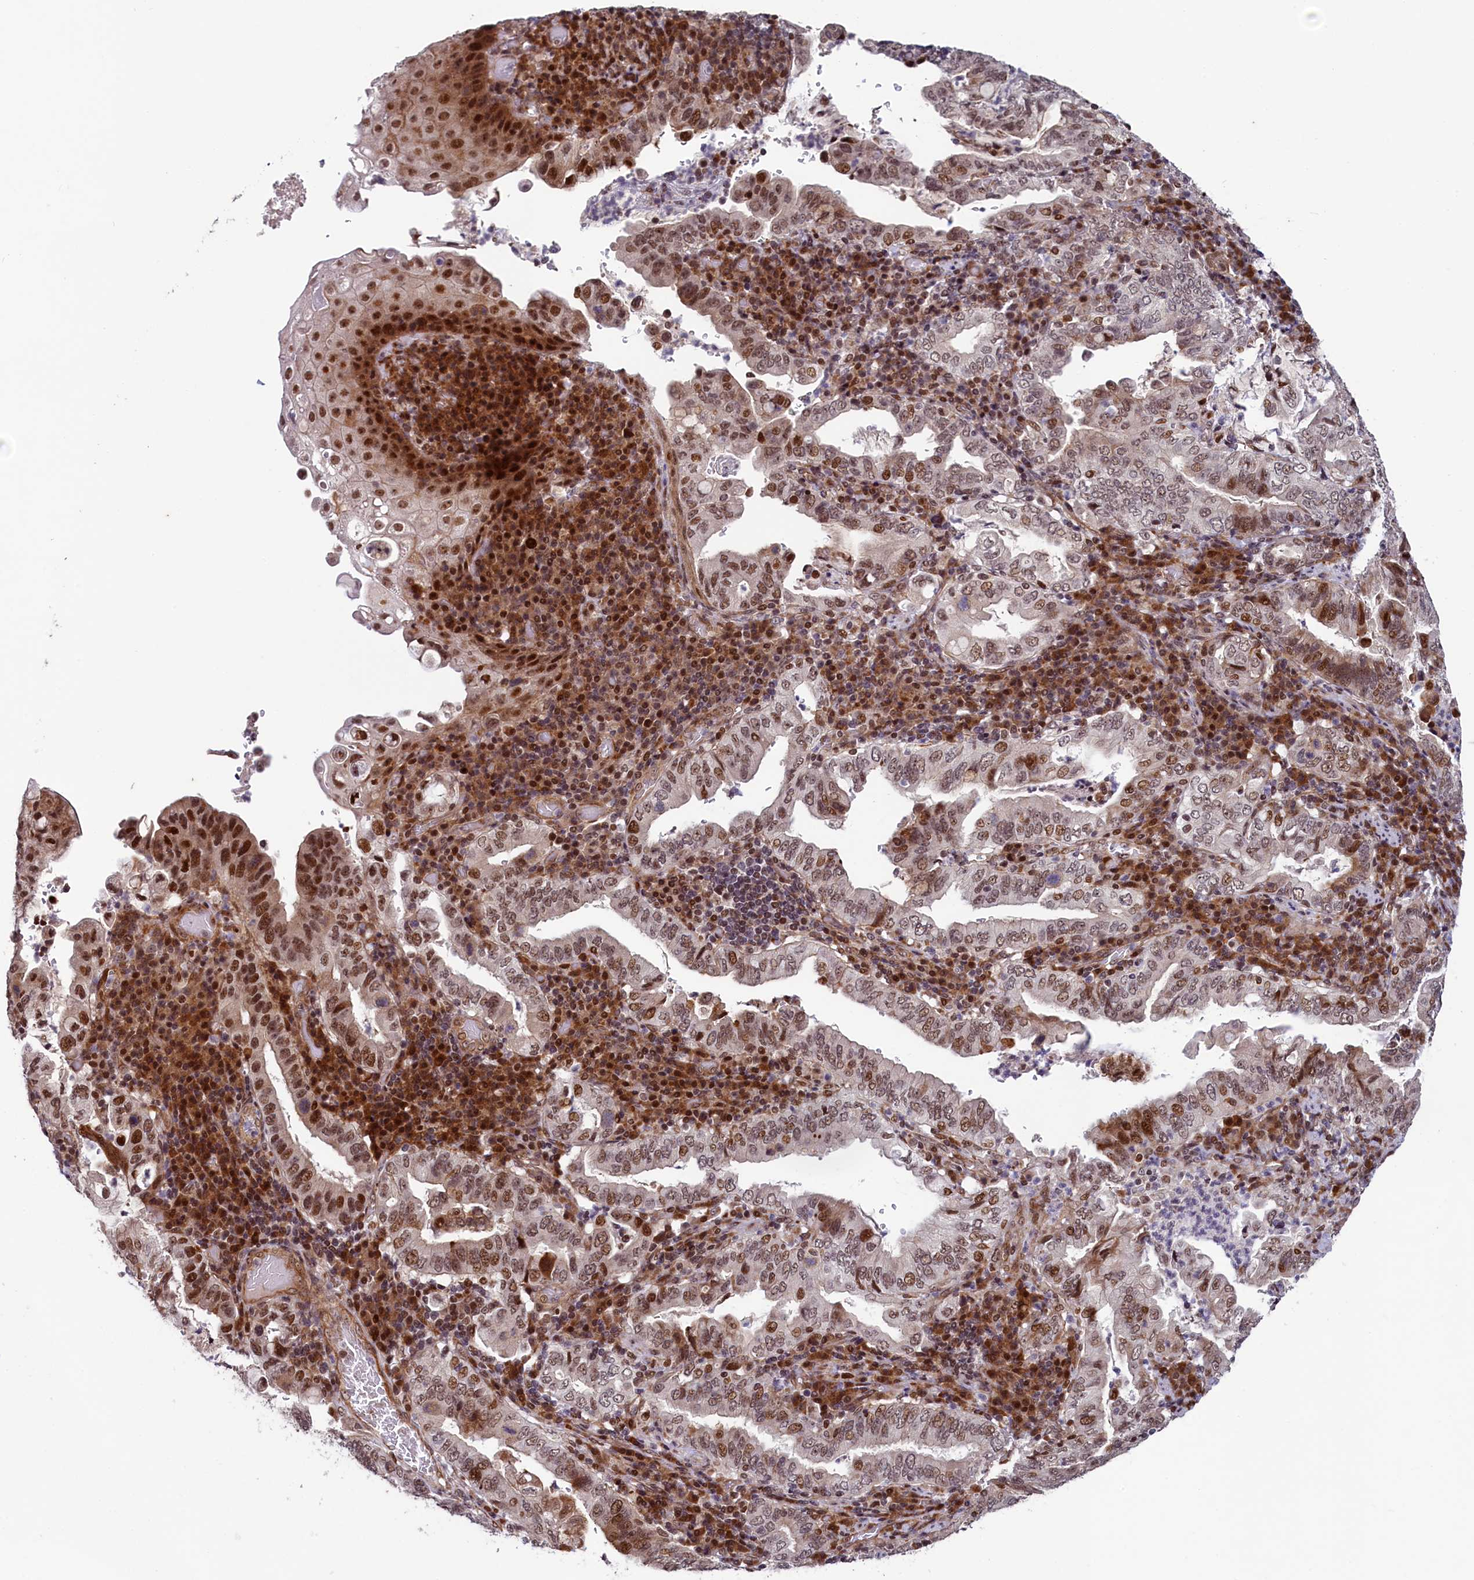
{"staining": {"intensity": "moderate", "quantity": ">75%", "location": "nuclear"}, "tissue": "stomach cancer", "cell_type": "Tumor cells", "image_type": "cancer", "snomed": [{"axis": "morphology", "description": "Normal tissue, NOS"}, {"axis": "morphology", "description": "Adenocarcinoma, NOS"}, {"axis": "topography", "description": "Esophagus"}, {"axis": "topography", "description": "Stomach, upper"}, {"axis": "topography", "description": "Peripheral nerve tissue"}], "caption": "Tumor cells display moderate nuclear positivity in approximately >75% of cells in adenocarcinoma (stomach).", "gene": "LEO1", "patient": {"sex": "male", "age": 62}}